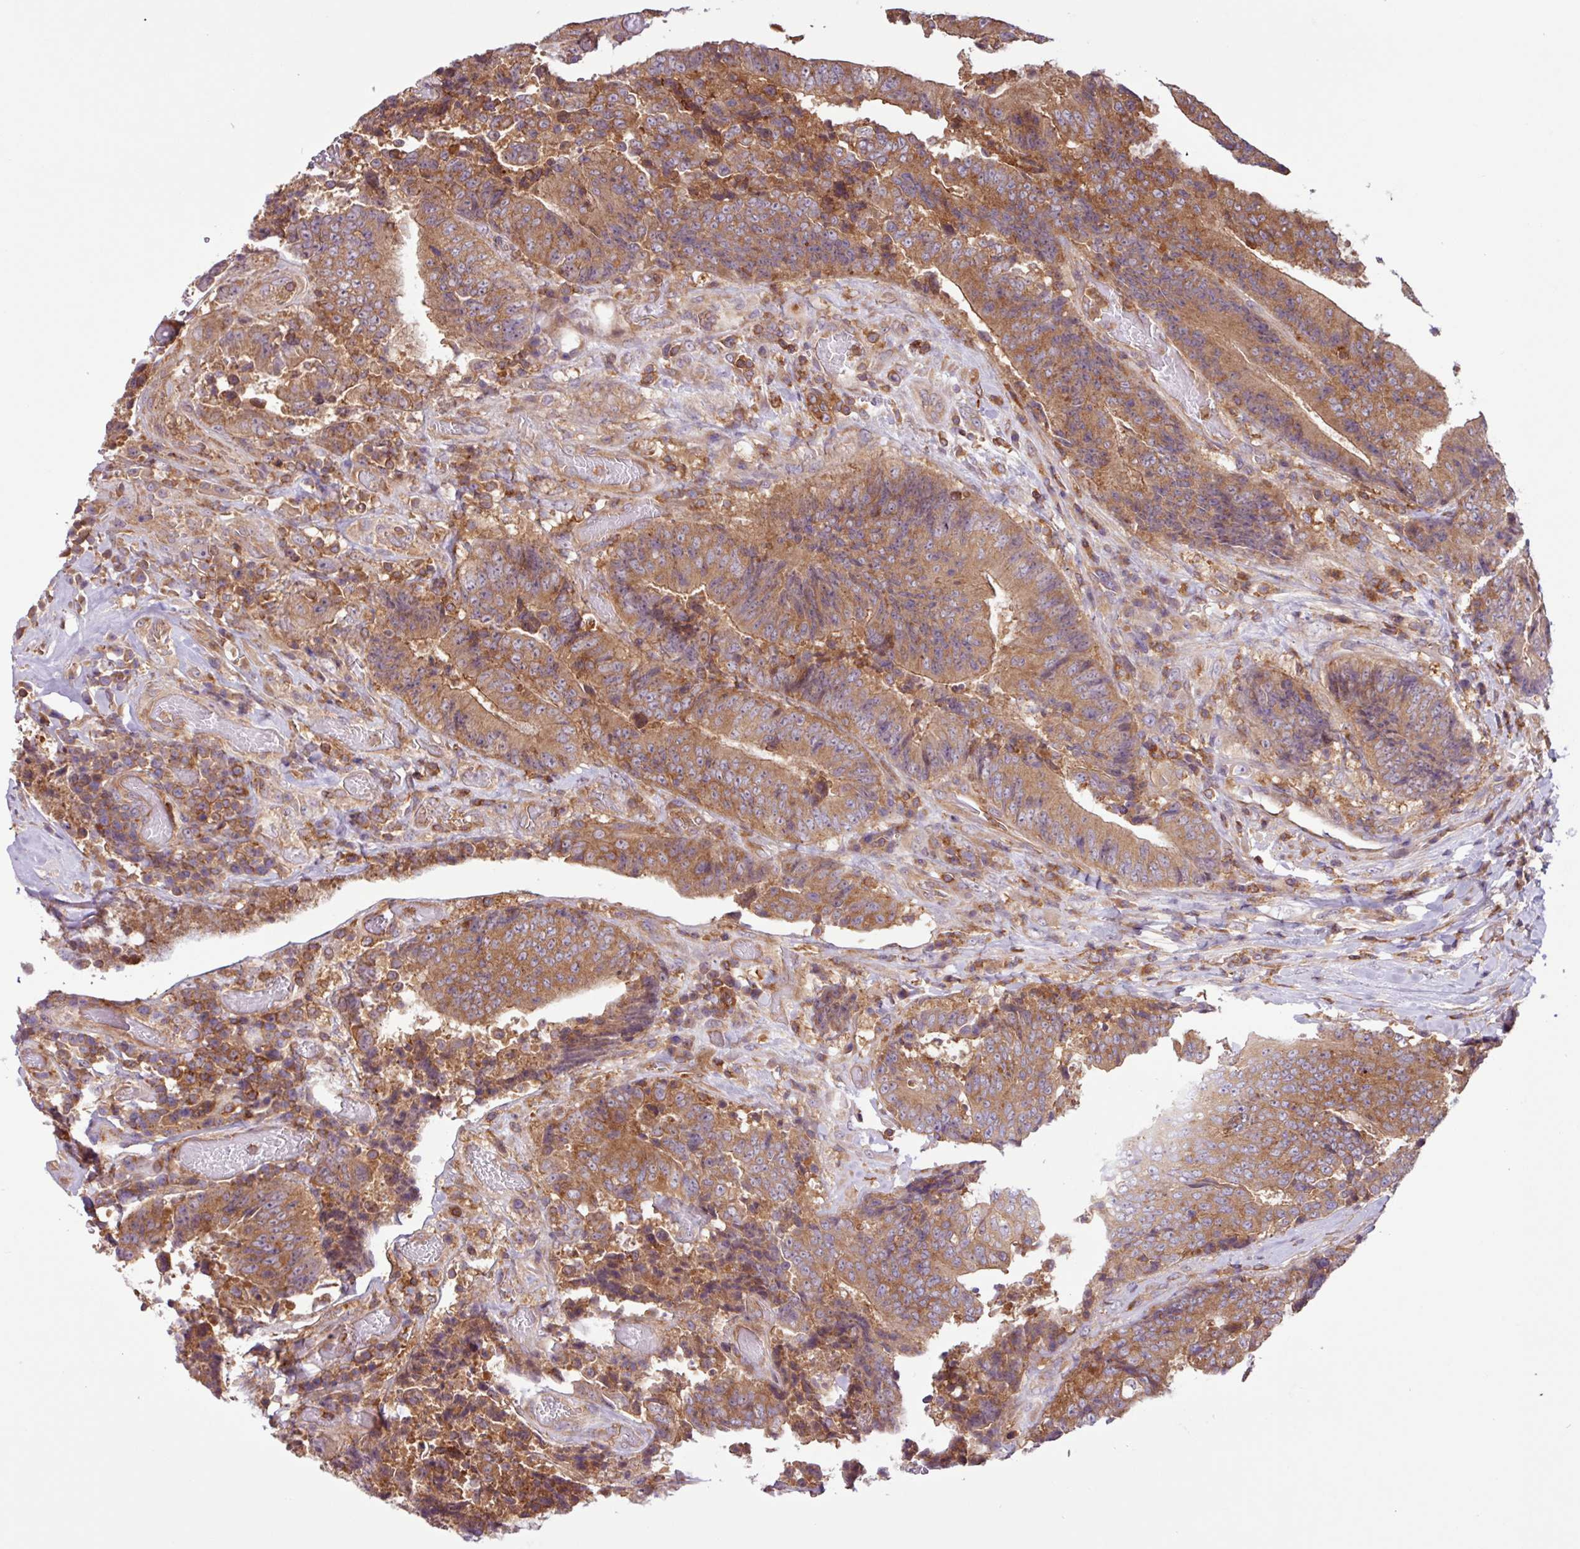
{"staining": {"intensity": "moderate", "quantity": ">75%", "location": "cytoplasmic/membranous"}, "tissue": "colorectal cancer", "cell_type": "Tumor cells", "image_type": "cancer", "snomed": [{"axis": "morphology", "description": "Adenocarcinoma, NOS"}, {"axis": "topography", "description": "Rectum"}], "caption": "The immunohistochemical stain shows moderate cytoplasmic/membranous positivity in tumor cells of colorectal cancer tissue. Nuclei are stained in blue.", "gene": "ACTR3", "patient": {"sex": "male", "age": 72}}